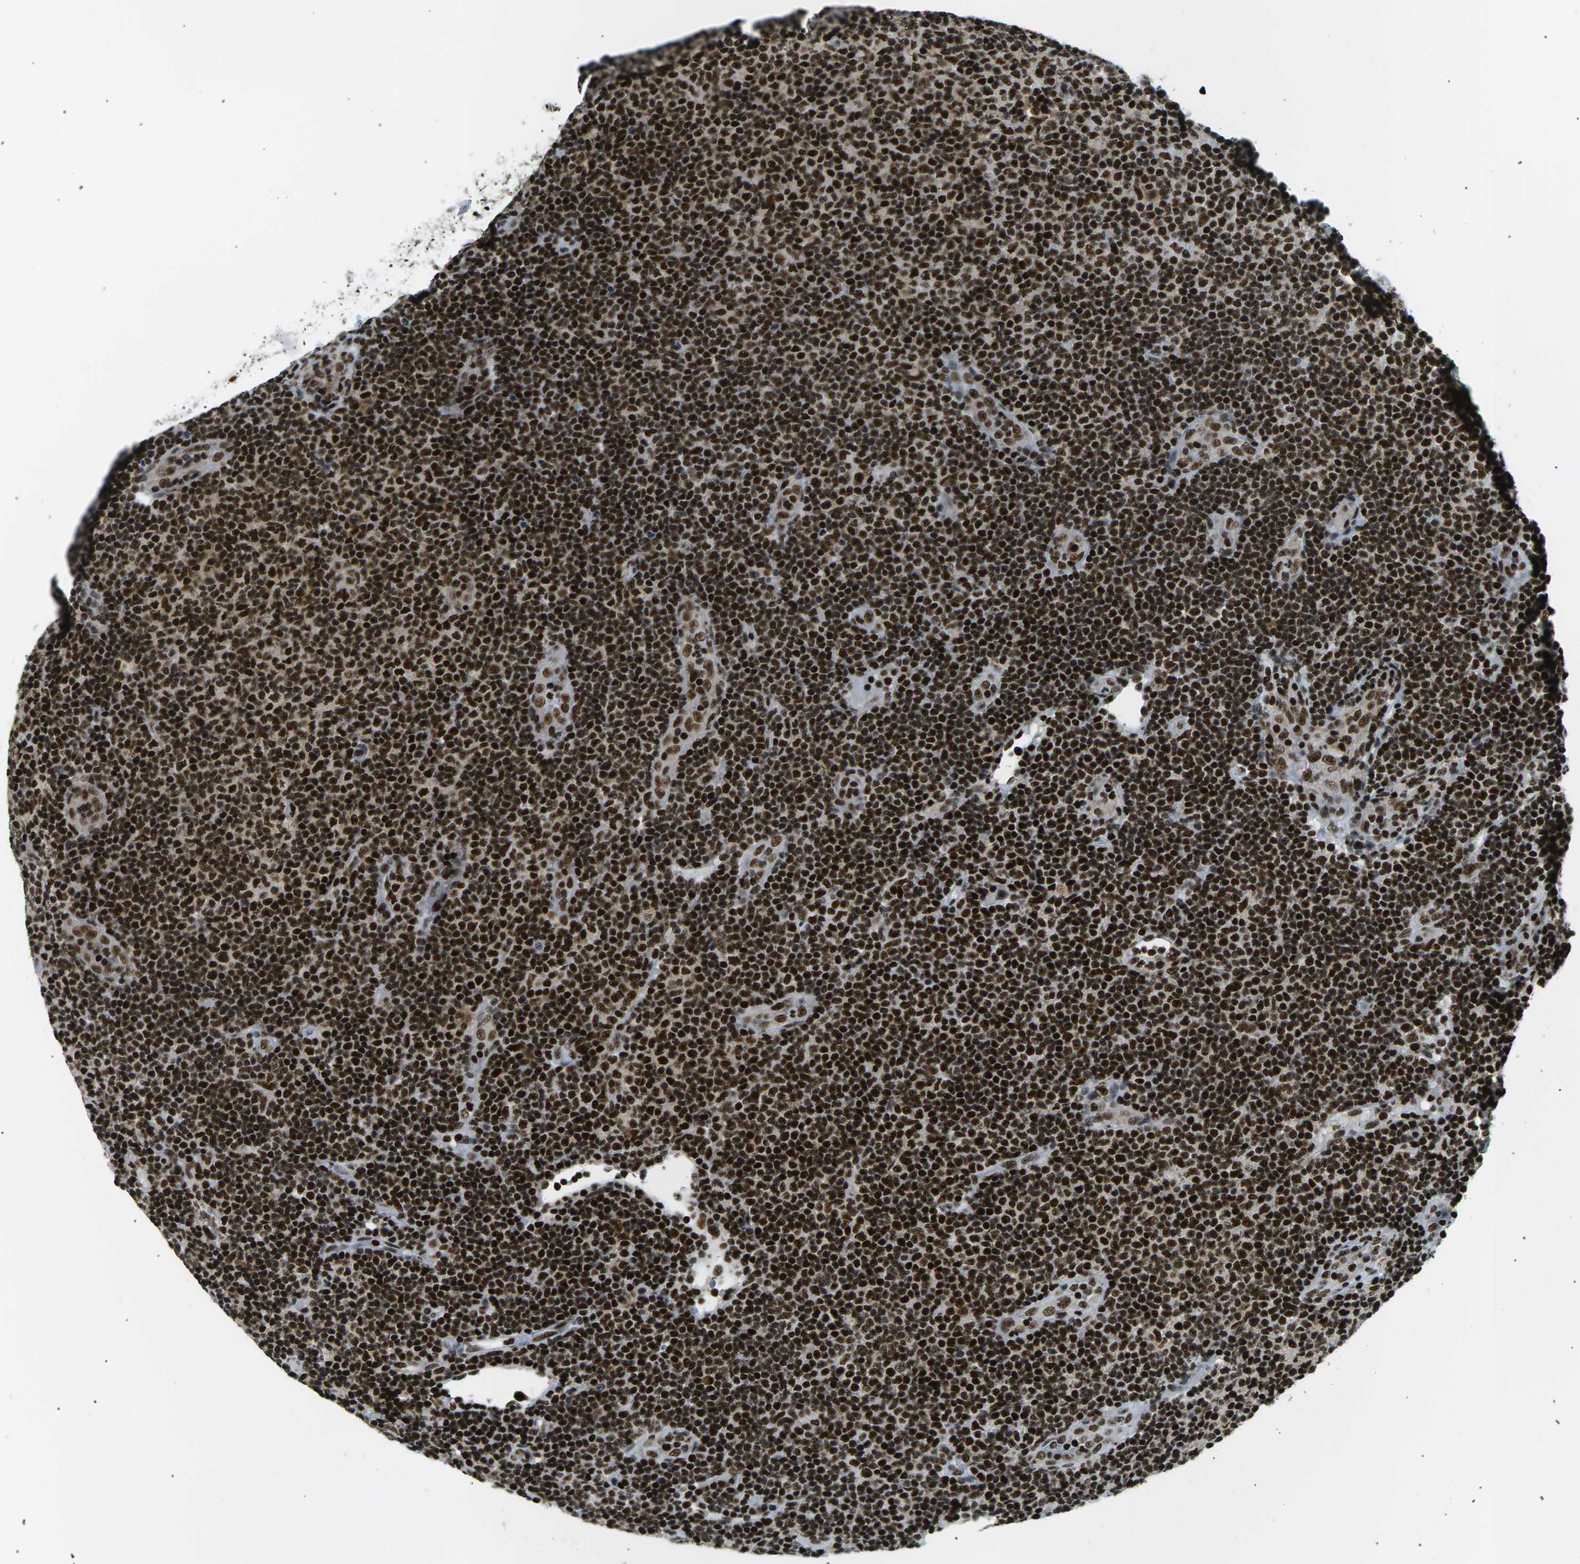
{"staining": {"intensity": "strong", "quantity": ">75%", "location": "cytoplasmic/membranous,nuclear"}, "tissue": "lymphoma", "cell_type": "Tumor cells", "image_type": "cancer", "snomed": [{"axis": "morphology", "description": "Malignant lymphoma, non-Hodgkin's type, Low grade"}, {"axis": "topography", "description": "Lymph node"}], "caption": "Immunohistochemical staining of human lymphoma reveals high levels of strong cytoplasmic/membranous and nuclear protein staining in about >75% of tumor cells.", "gene": "RPA2", "patient": {"sex": "male", "age": 83}}